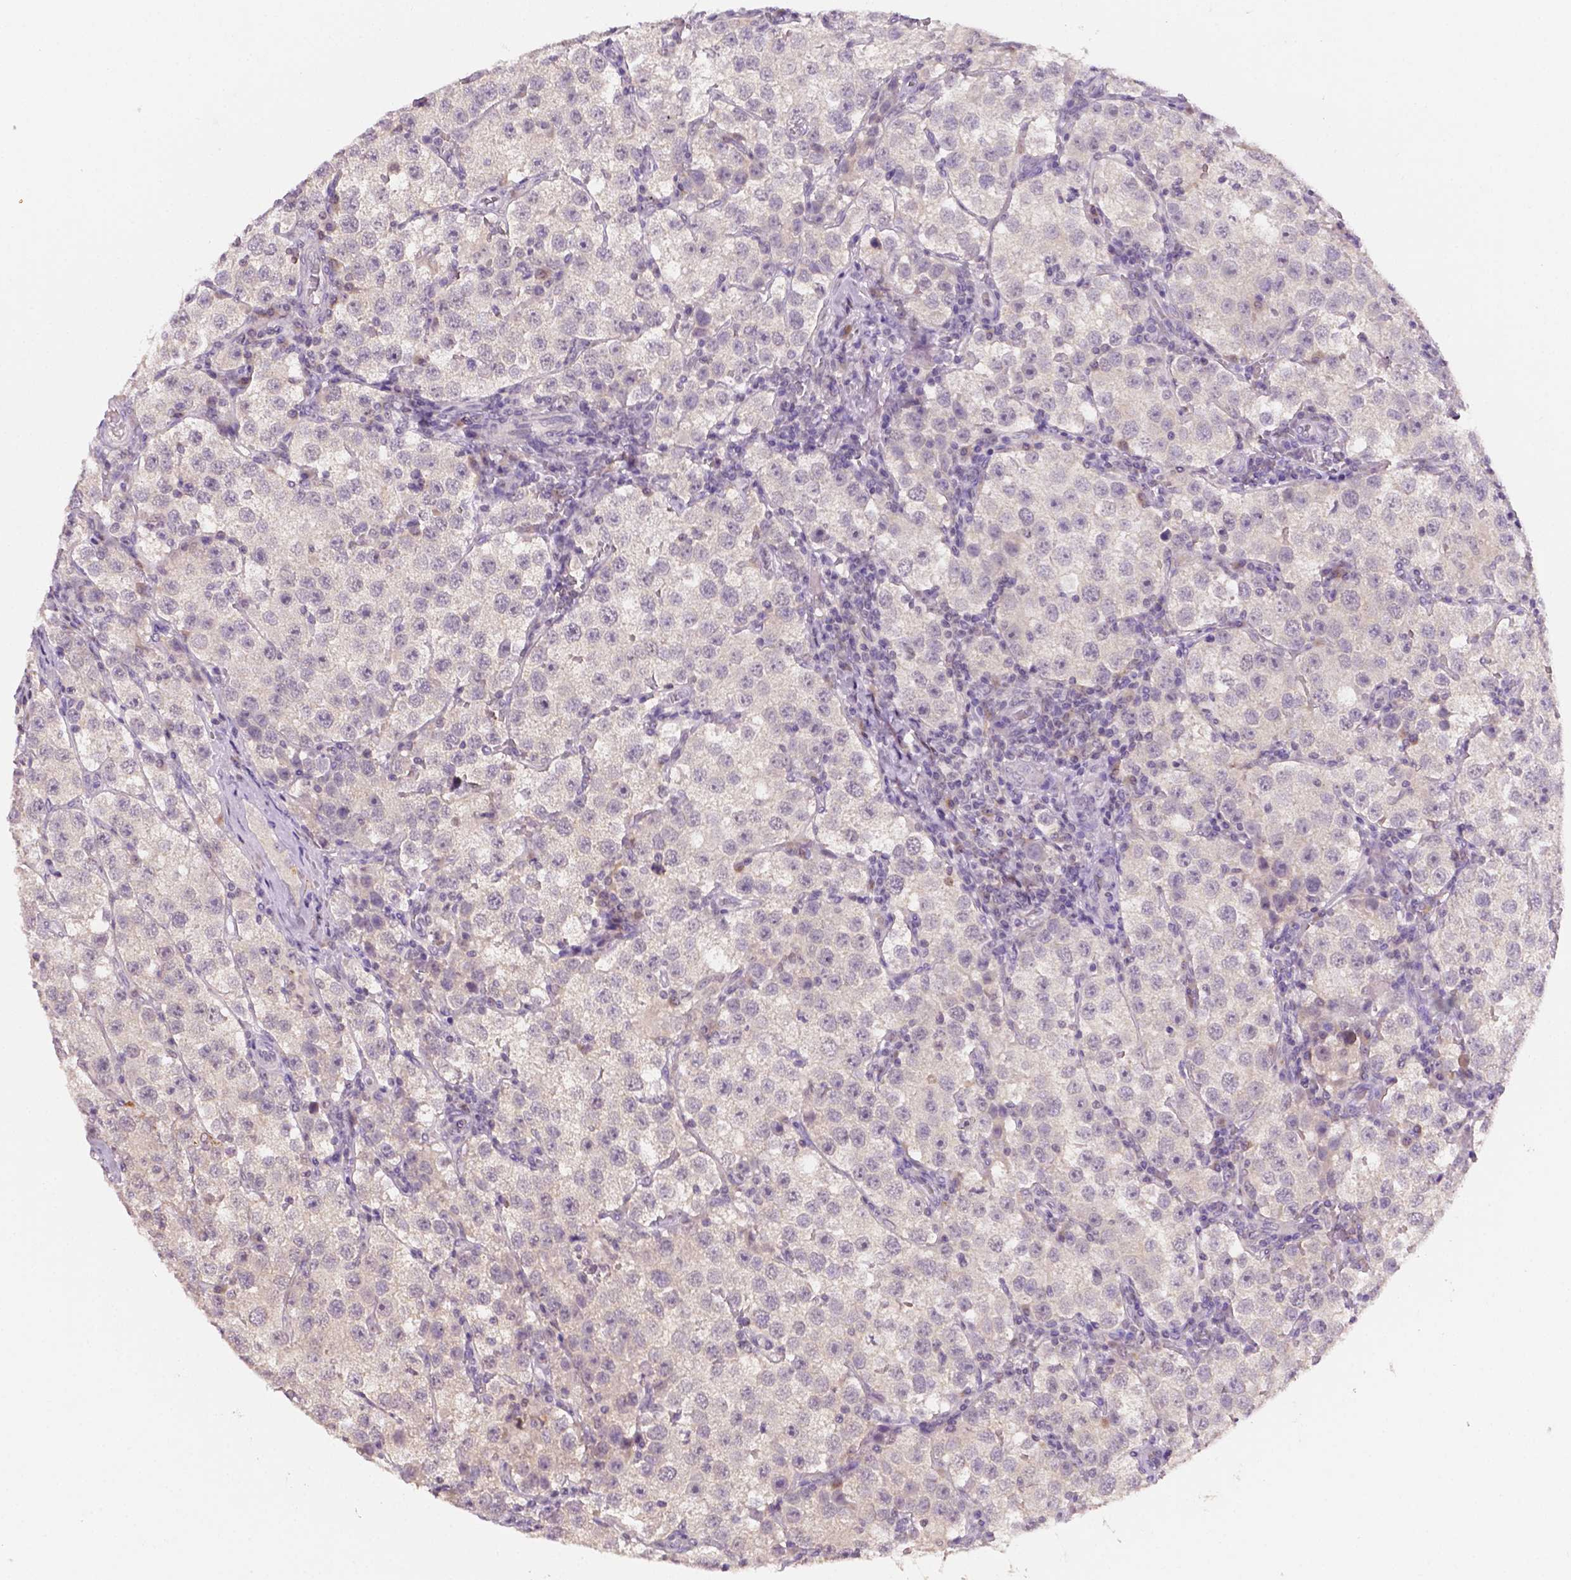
{"staining": {"intensity": "negative", "quantity": "none", "location": "none"}, "tissue": "testis cancer", "cell_type": "Tumor cells", "image_type": "cancer", "snomed": [{"axis": "morphology", "description": "Seminoma, NOS"}, {"axis": "topography", "description": "Testis"}], "caption": "Tumor cells show no significant protein positivity in testis seminoma.", "gene": "MROH6", "patient": {"sex": "male", "age": 37}}